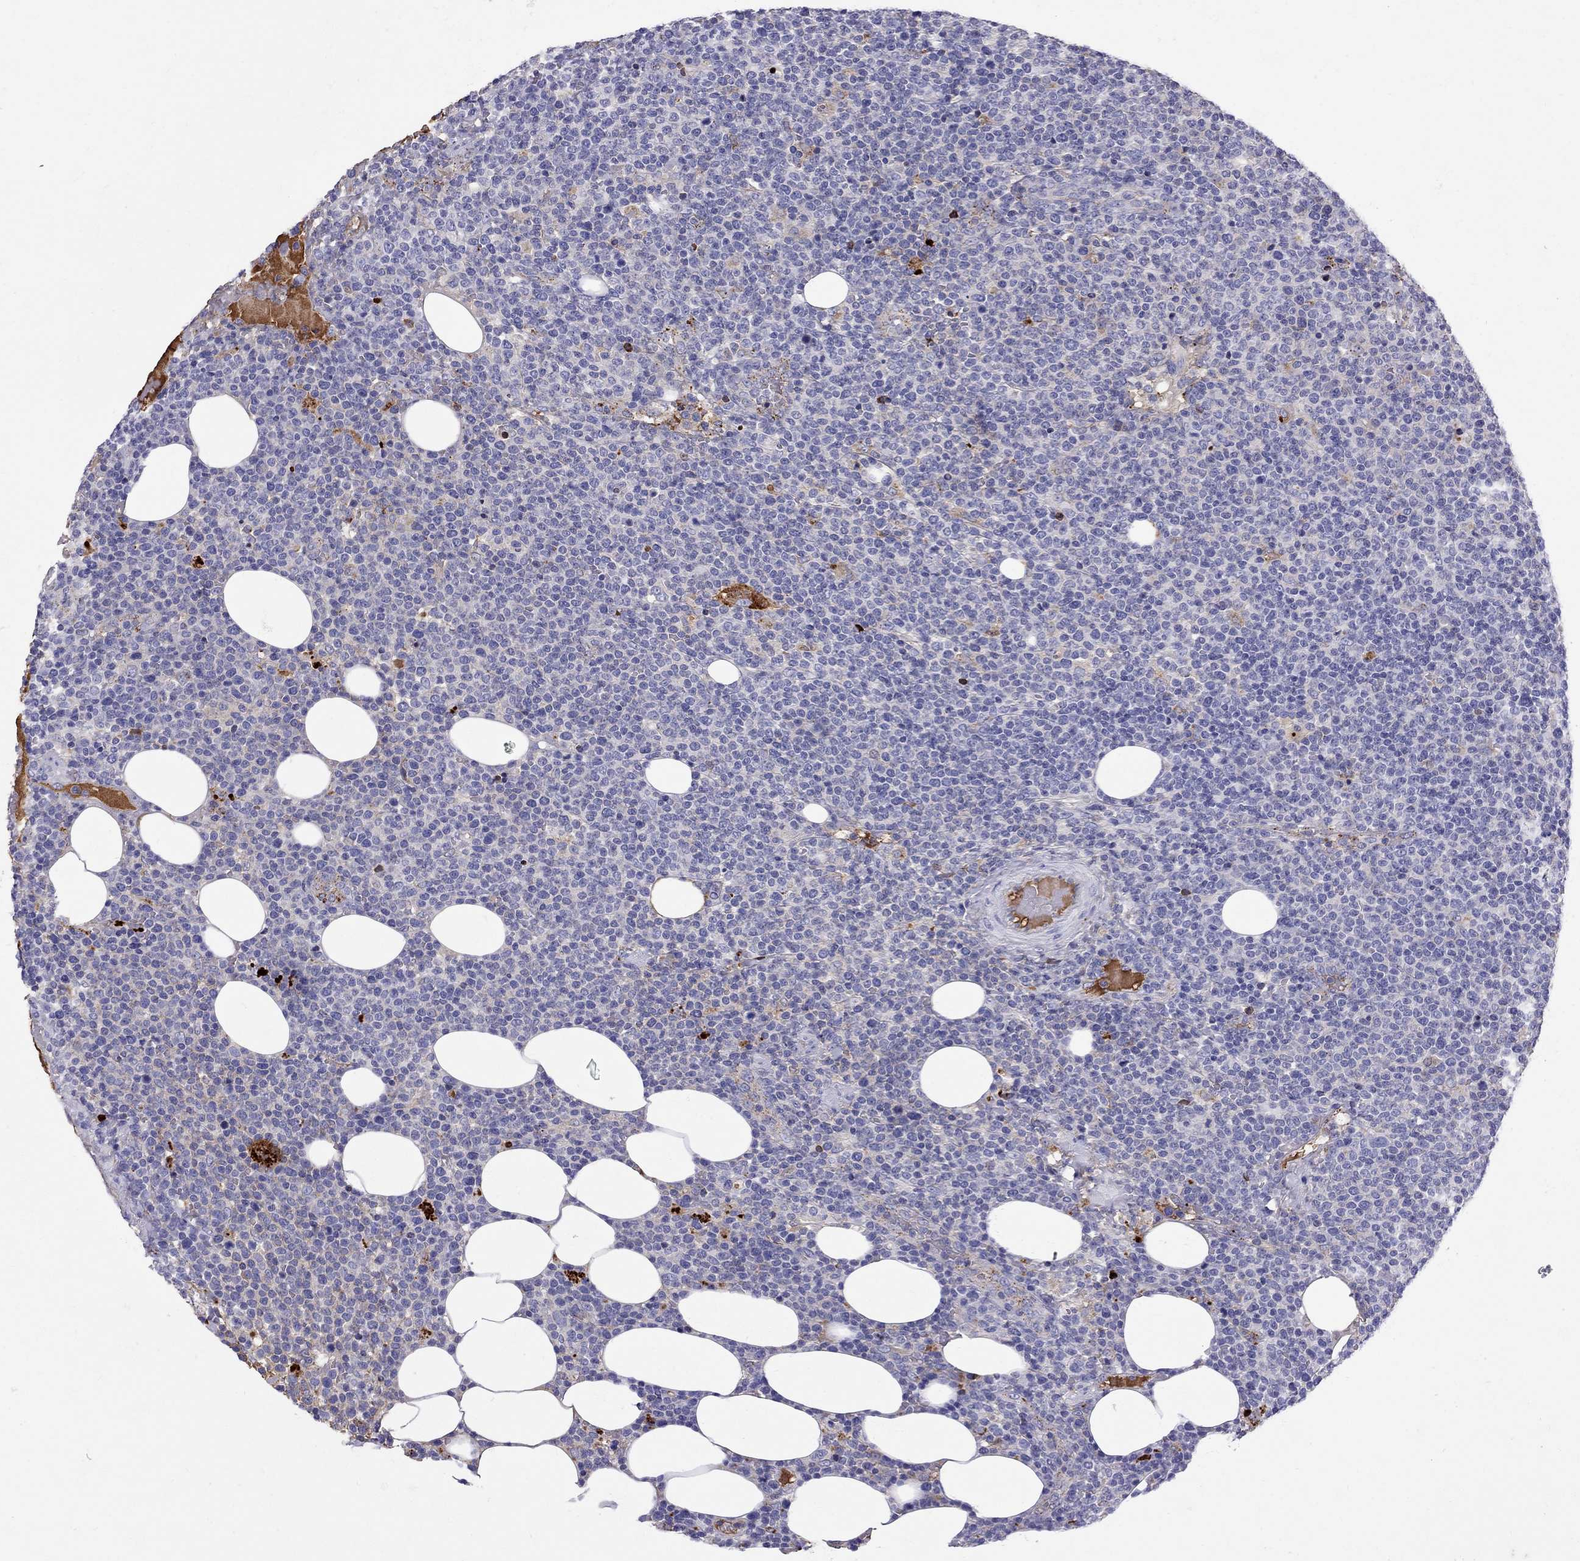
{"staining": {"intensity": "negative", "quantity": "none", "location": "none"}, "tissue": "lymphoma", "cell_type": "Tumor cells", "image_type": "cancer", "snomed": [{"axis": "morphology", "description": "Malignant lymphoma, non-Hodgkin's type, High grade"}, {"axis": "topography", "description": "Lymph node"}], "caption": "This is an IHC histopathology image of human lymphoma. There is no staining in tumor cells.", "gene": "SERPINA3", "patient": {"sex": "male", "age": 61}}